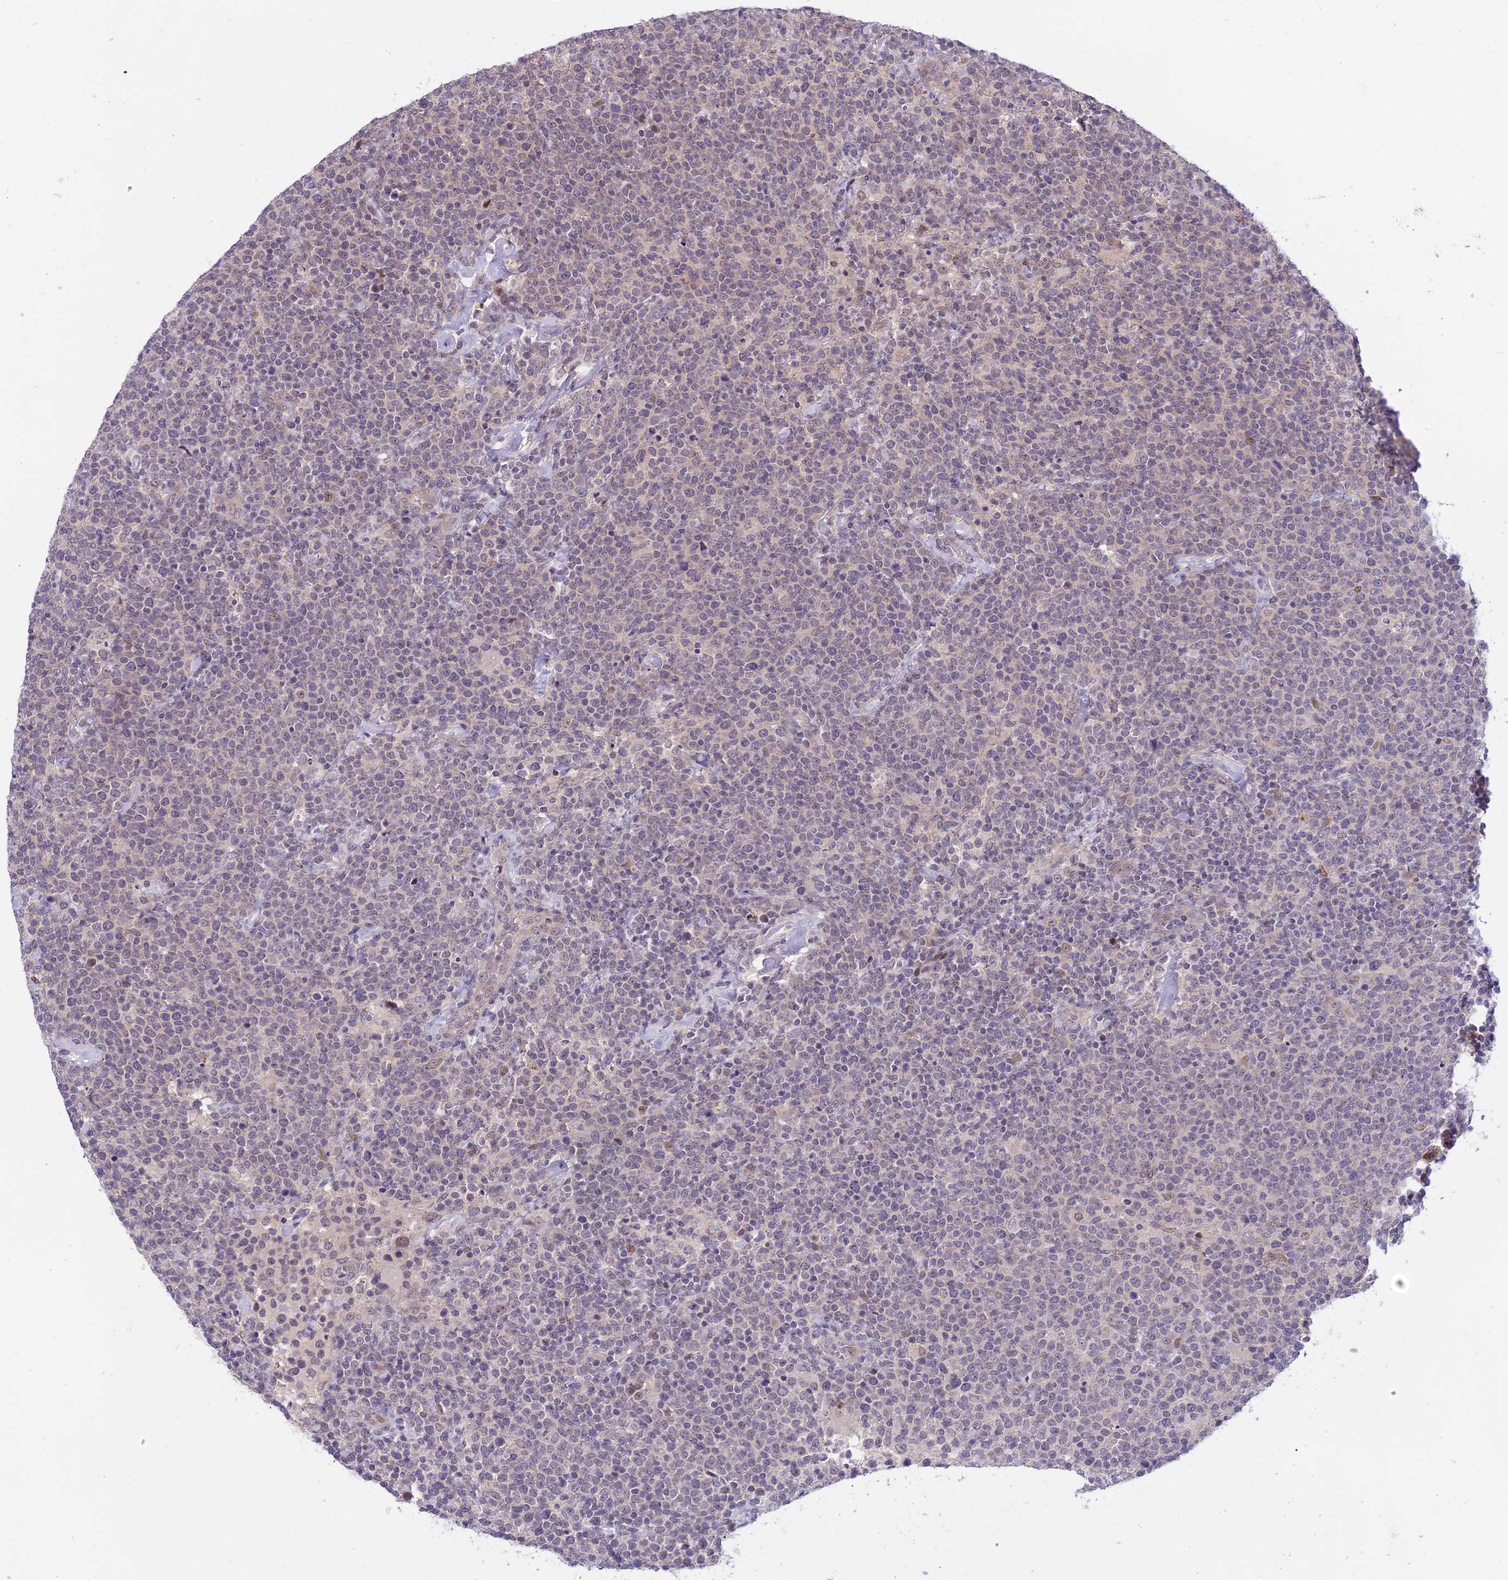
{"staining": {"intensity": "weak", "quantity": "25%-75%", "location": "cytoplasmic/membranous"}, "tissue": "lymphoma", "cell_type": "Tumor cells", "image_type": "cancer", "snomed": [{"axis": "morphology", "description": "Malignant lymphoma, non-Hodgkin's type, High grade"}, {"axis": "topography", "description": "Lymph node"}], "caption": "Lymphoma tissue reveals weak cytoplasmic/membranous positivity in approximately 25%-75% of tumor cells The protein is shown in brown color, while the nuclei are stained blue.", "gene": "ZNF837", "patient": {"sex": "male", "age": 61}}